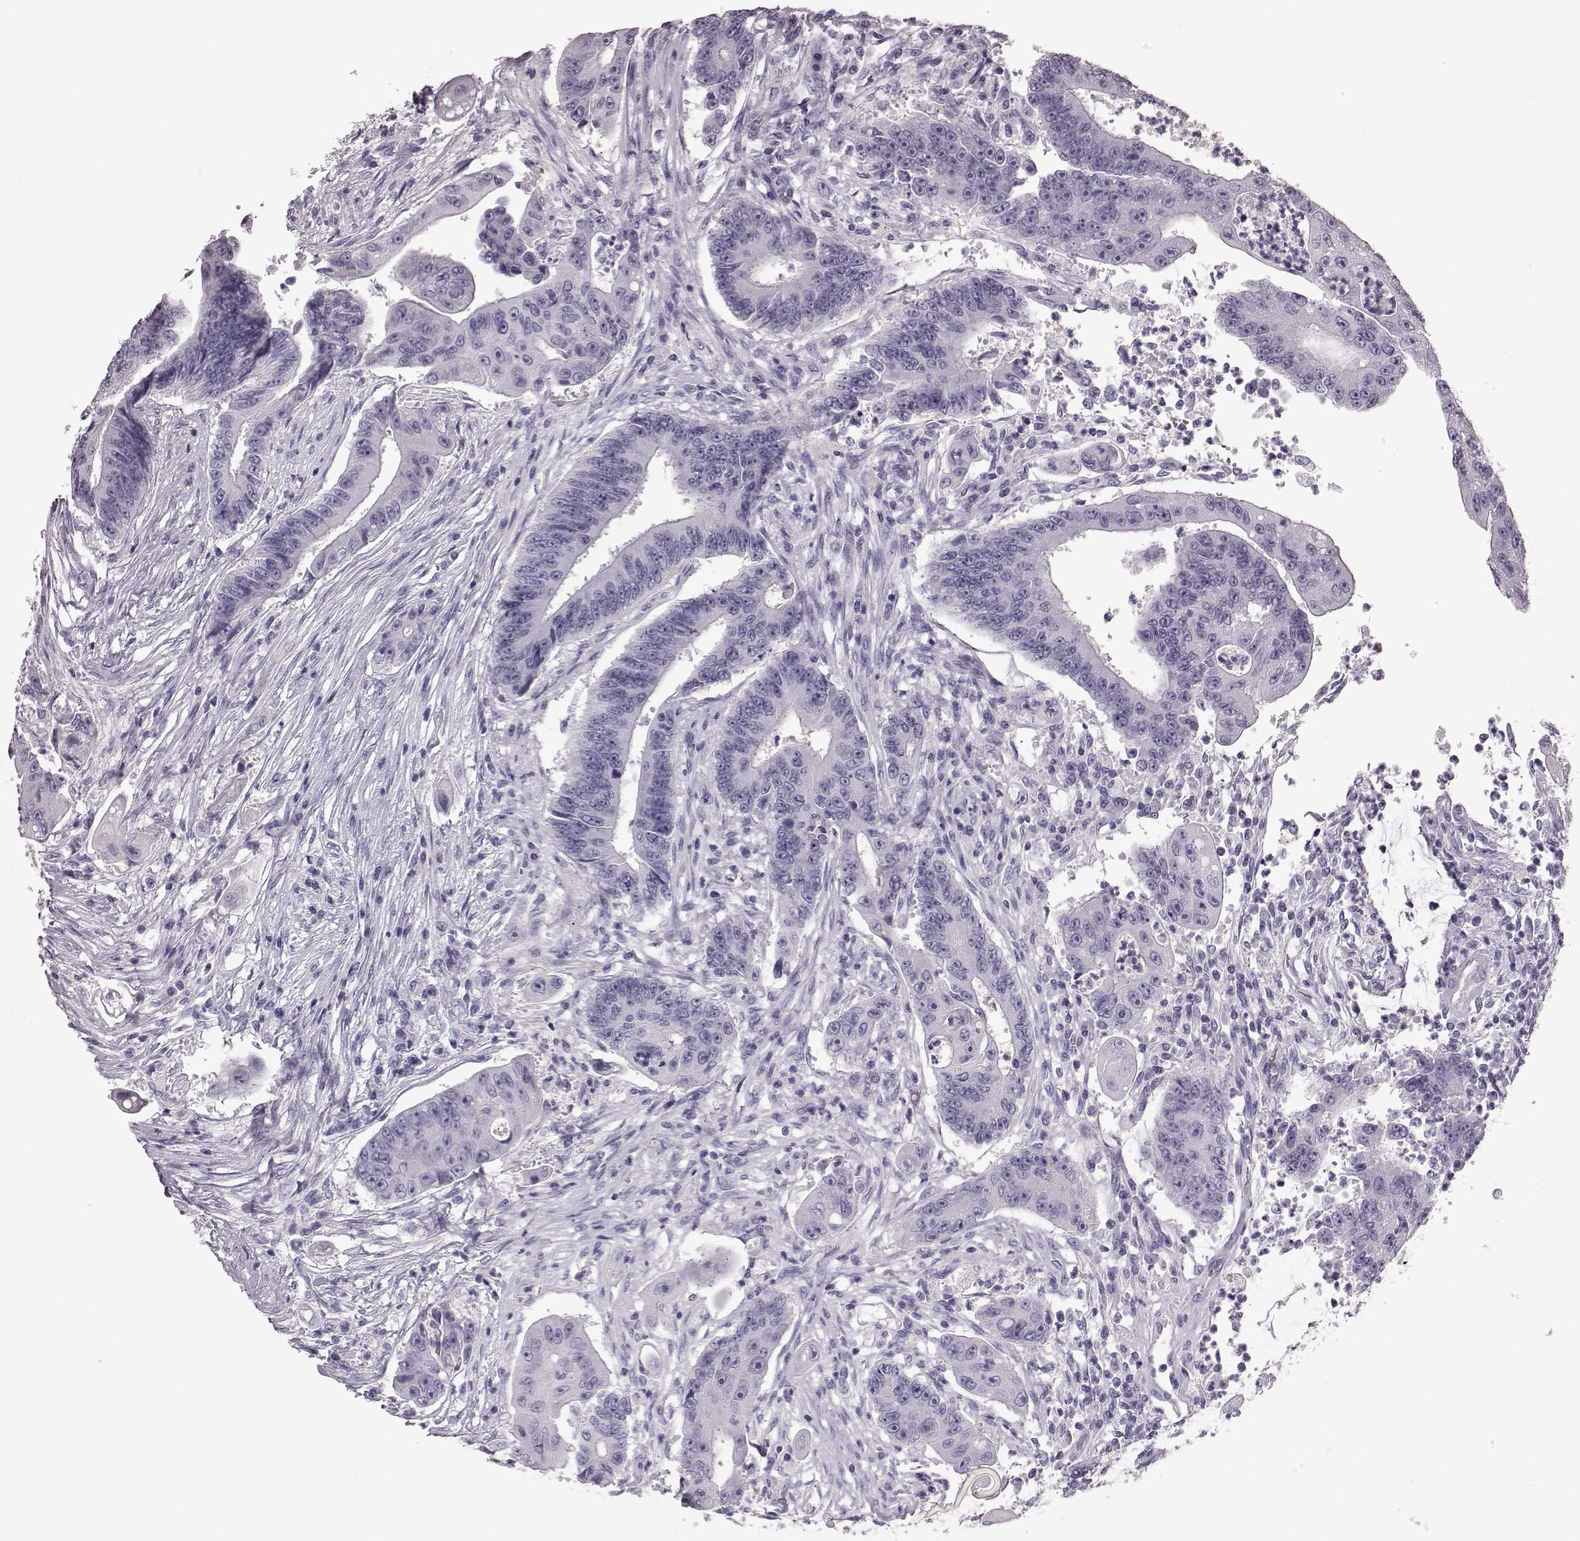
{"staining": {"intensity": "negative", "quantity": "none", "location": "none"}, "tissue": "colorectal cancer", "cell_type": "Tumor cells", "image_type": "cancer", "snomed": [{"axis": "morphology", "description": "Adenocarcinoma, NOS"}, {"axis": "topography", "description": "Rectum"}], "caption": "Photomicrograph shows no protein staining in tumor cells of colorectal cancer (adenocarcinoma) tissue.", "gene": "TCHHL1", "patient": {"sex": "male", "age": 54}}